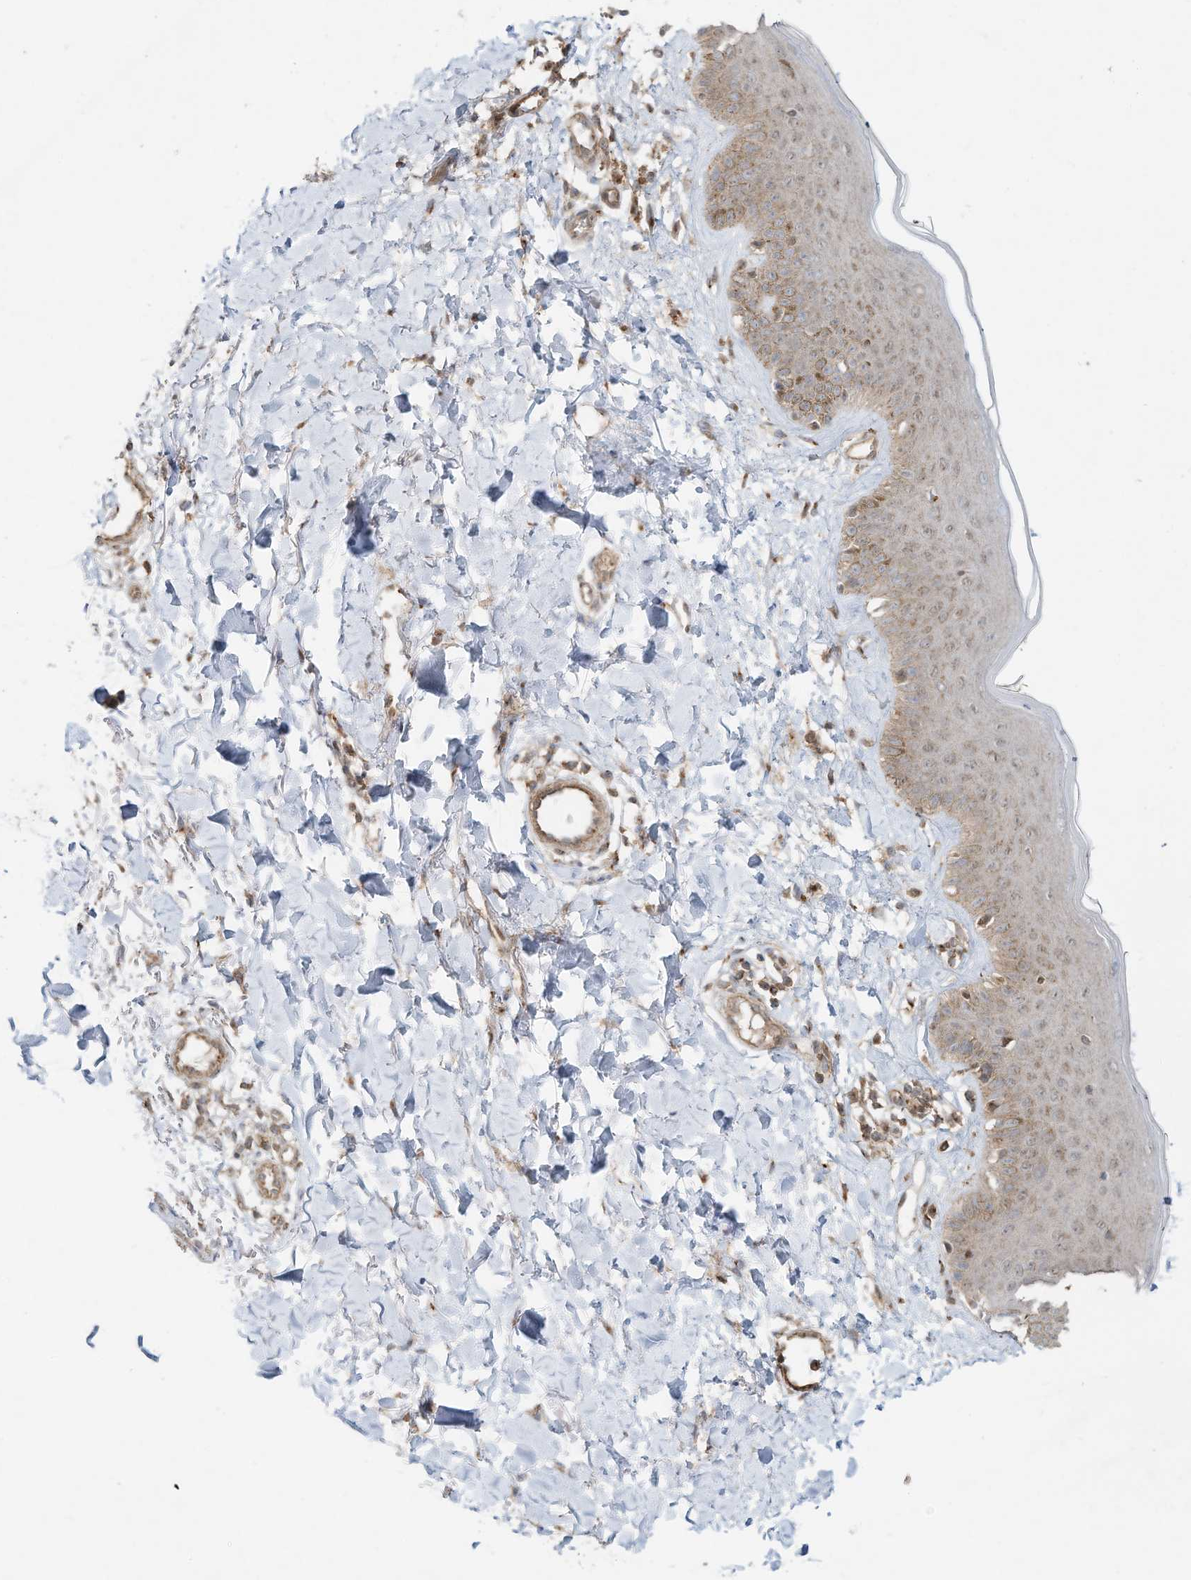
{"staining": {"intensity": "moderate", "quantity": ">75%", "location": "cytoplasmic/membranous,nuclear"}, "tissue": "skin", "cell_type": "Fibroblasts", "image_type": "normal", "snomed": [{"axis": "morphology", "description": "Normal tissue, NOS"}, {"axis": "topography", "description": "Skin"}], "caption": "The image exhibits a brown stain indicating the presence of a protein in the cytoplasmic/membranous,nuclear of fibroblasts in skin.", "gene": "CUX1", "patient": {"sex": "male", "age": 52}}